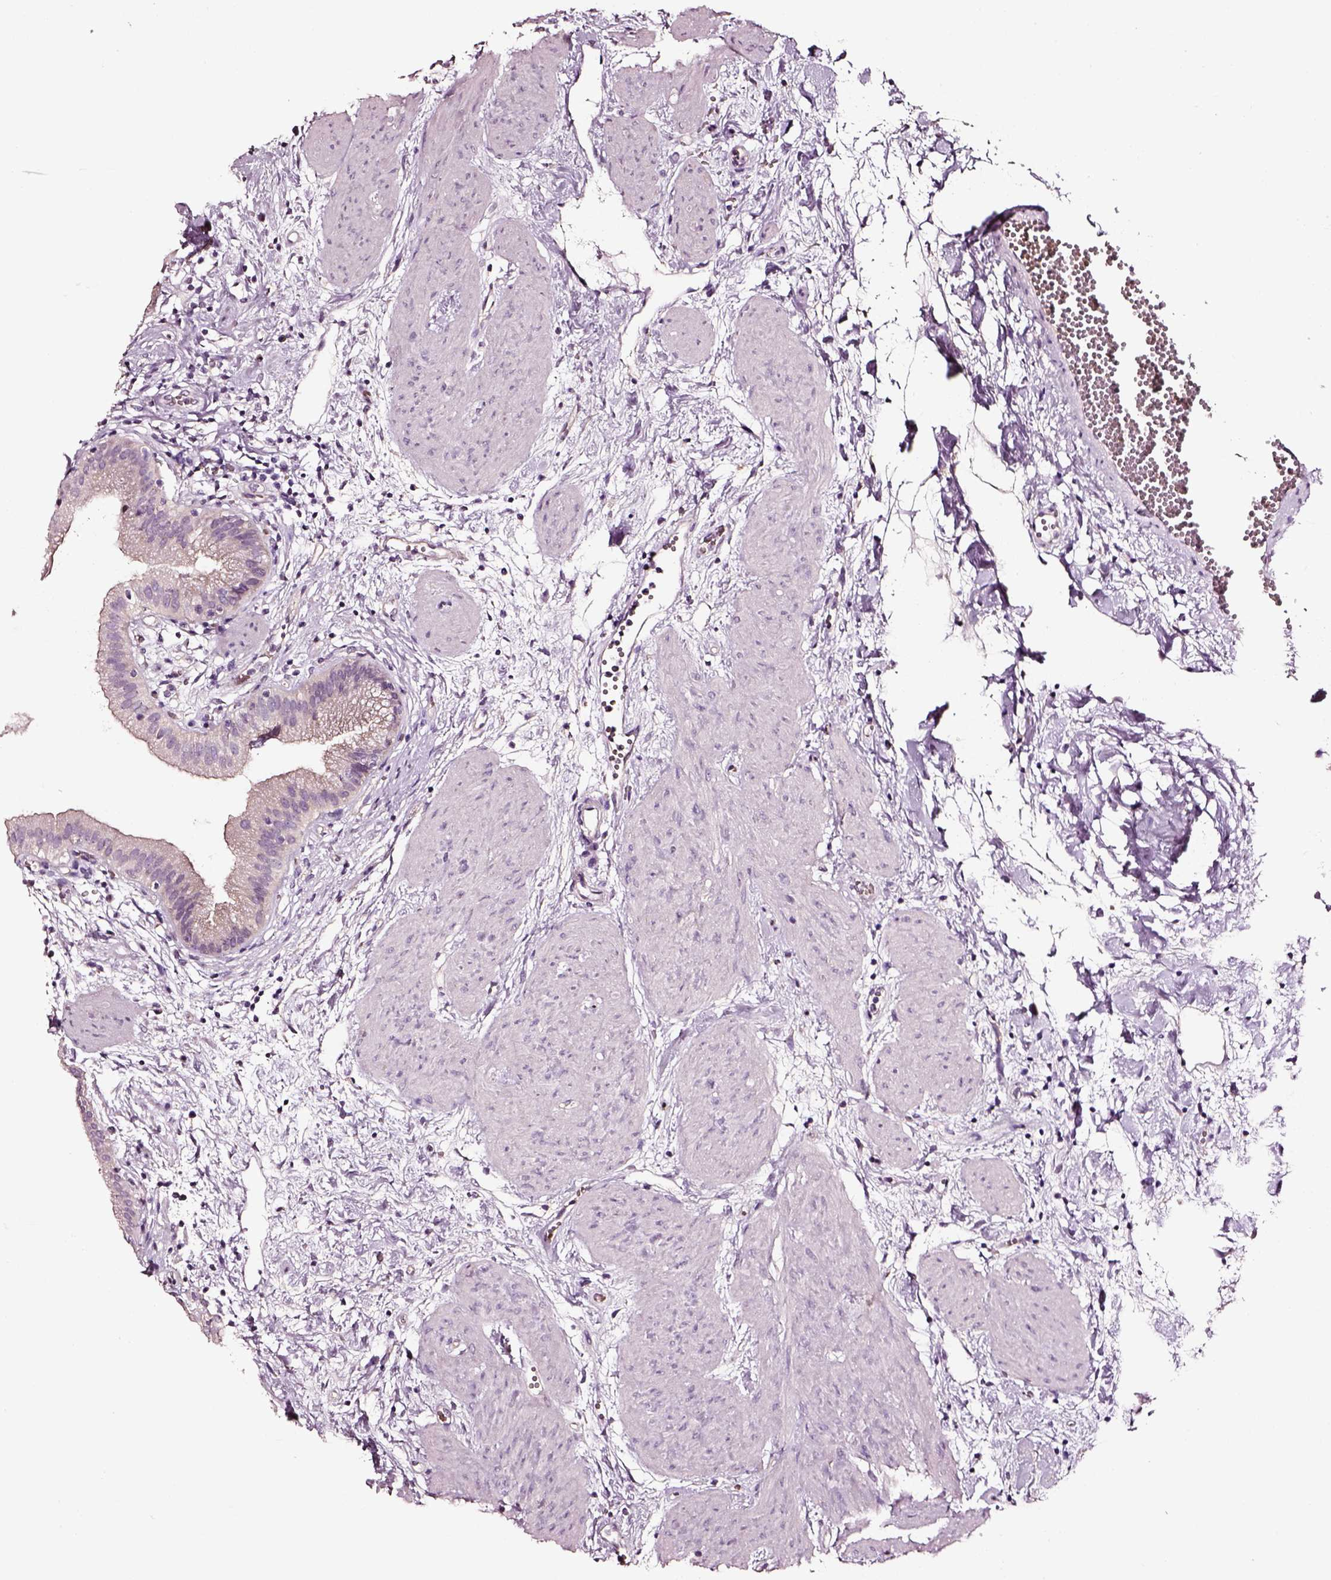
{"staining": {"intensity": "negative", "quantity": "none", "location": "none"}, "tissue": "gallbladder", "cell_type": "Glandular cells", "image_type": "normal", "snomed": [{"axis": "morphology", "description": "Normal tissue, NOS"}, {"axis": "topography", "description": "Gallbladder"}], "caption": "The image shows no staining of glandular cells in normal gallbladder. Brightfield microscopy of IHC stained with DAB (brown) and hematoxylin (blue), captured at high magnification.", "gene": "AADAT", "patient": {"sex": "female", "age": 65}}